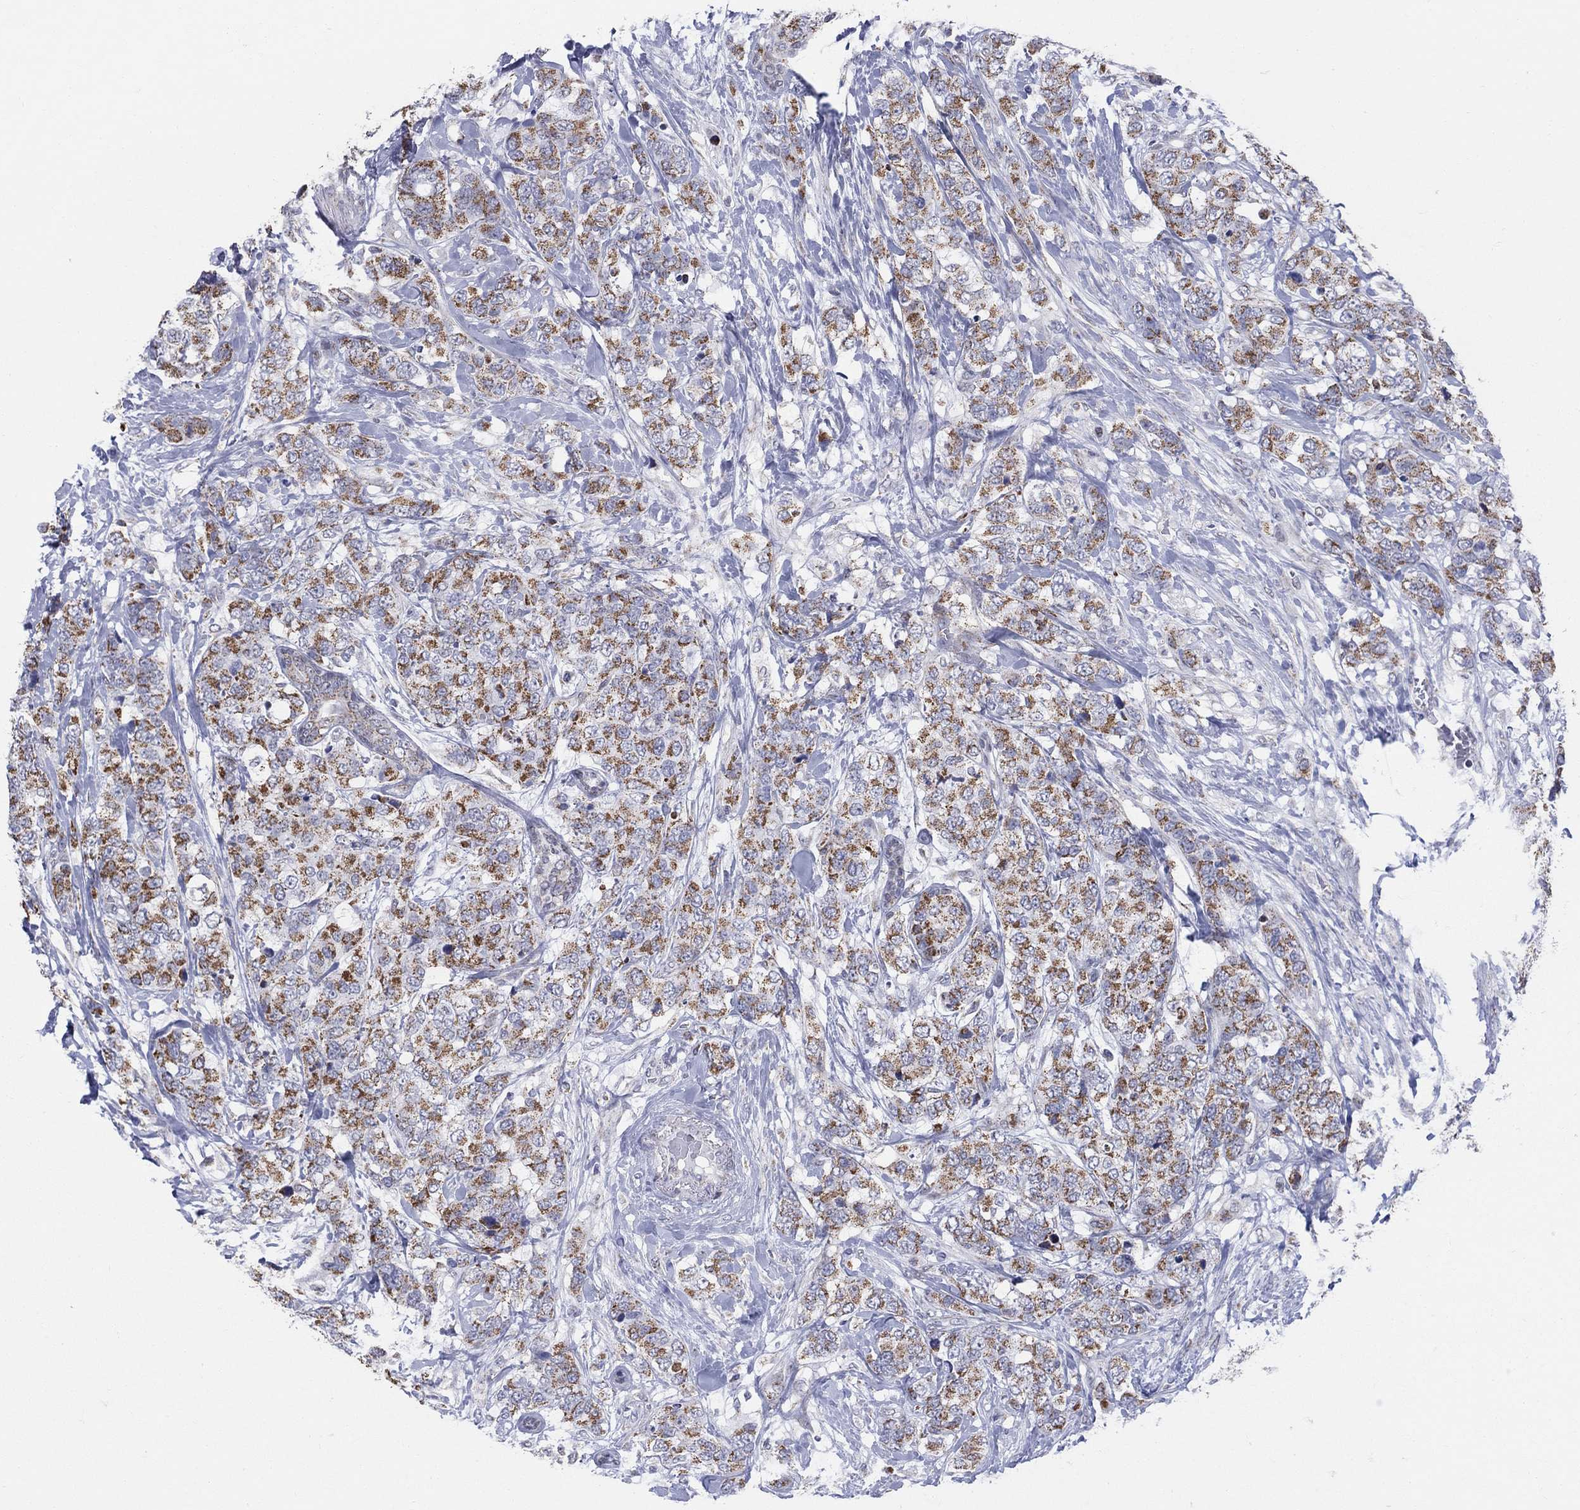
{"staining": {"intensity": "moderate", "quantity": ">75%", "location": "cytoplasmic/membranous"}, "tissue": "breast cancer", "cell_type": "Tumor cells", "image_type": "cancer", "snomed": [{"axis": "morphology", "description": "Lobular carcinoma"}, {"axis": "topography", "description": "Breast"}], "caption": "Breast cancer tissue demonstrates moderate cytoplasmic/membranous staining in about >75% of tumor cells The staining was performed using DAB (3,3'-diaminobenzidine) to visualize the protein expression in brown, while the nuclei were stained in blue with hematoxylin (Magnification: 20x).", "gene": "KISS1R", "patient": {"sex": "female", "age": 59}}